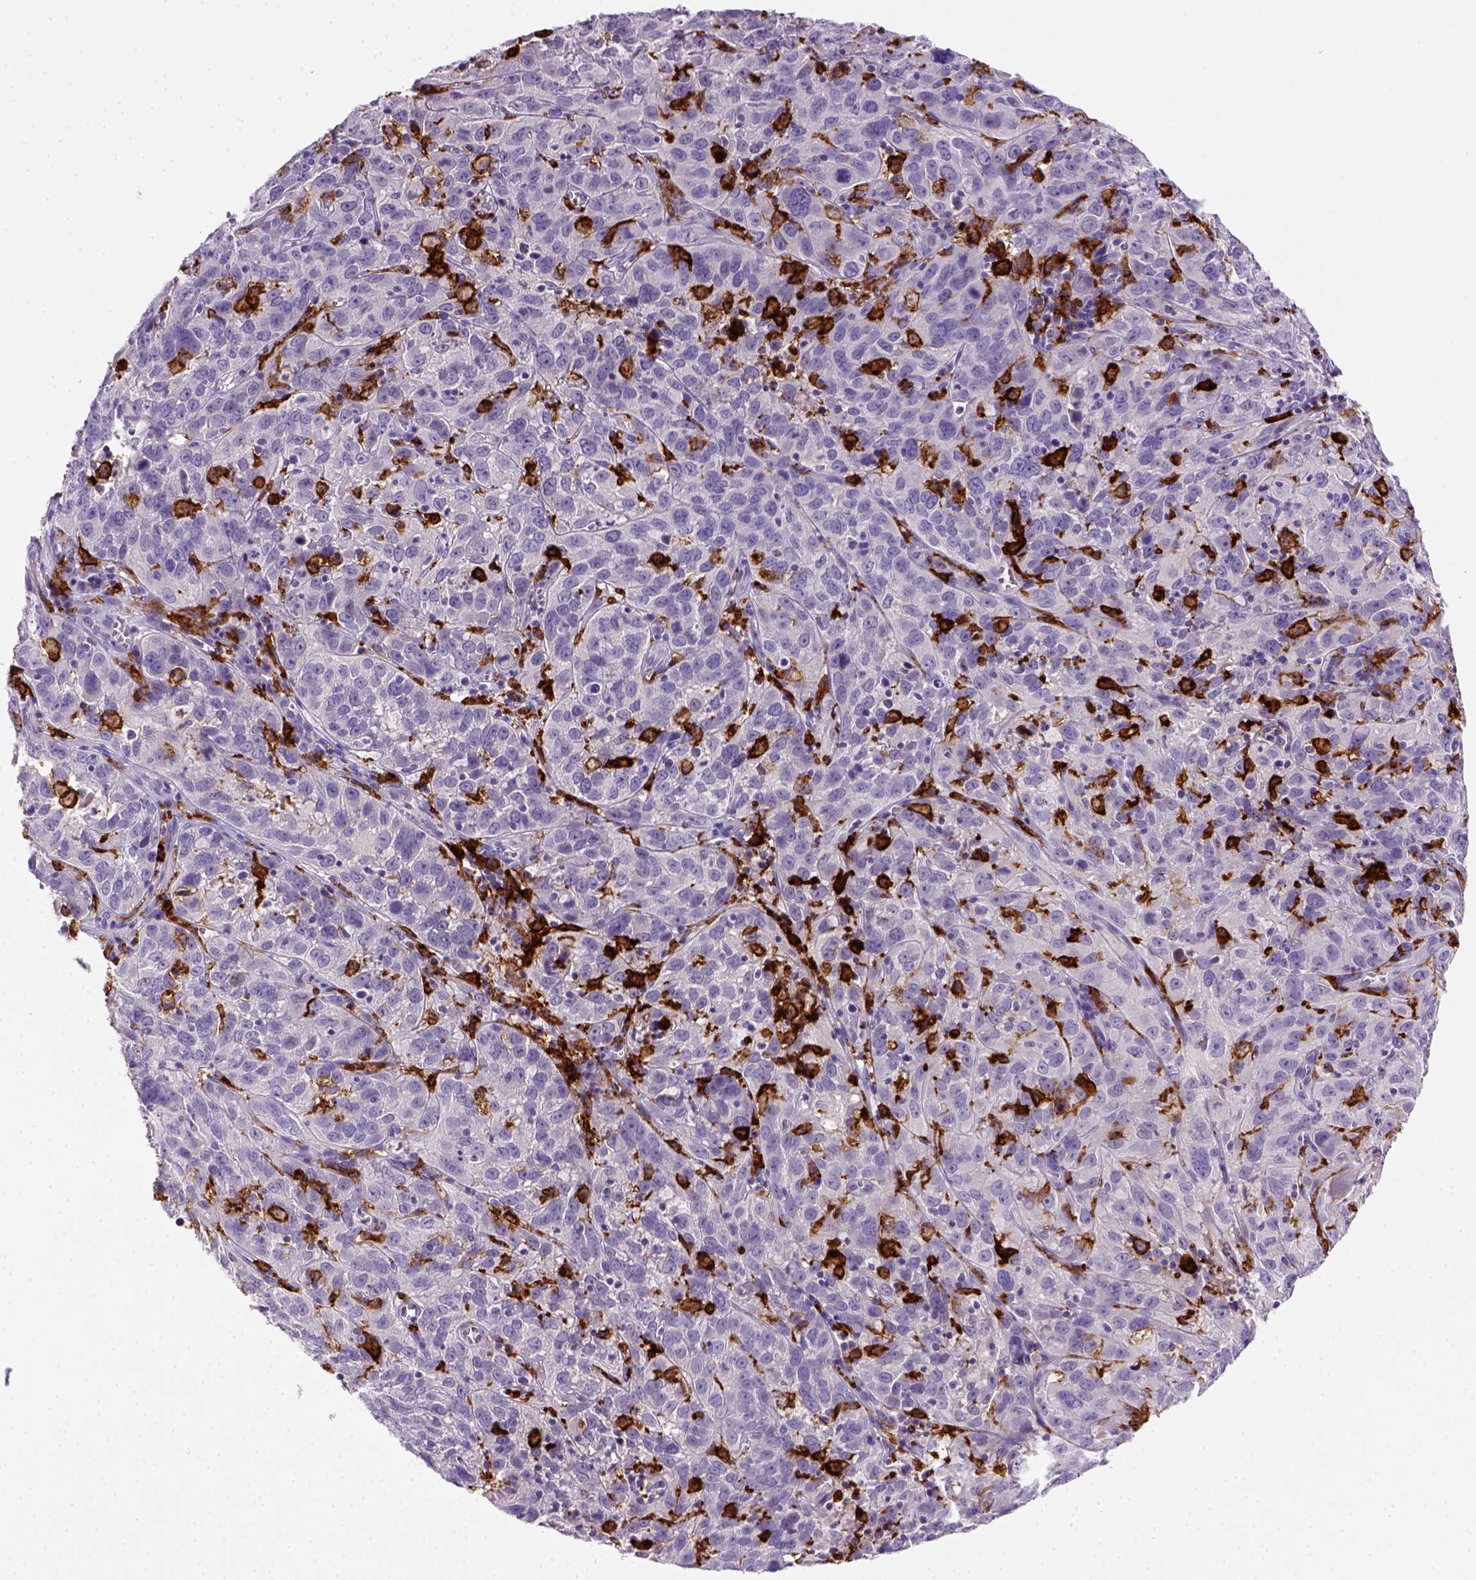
{"staining": {"intensity": "negative", "quantity": "none", "location": "none"}, "tissue": "cervical cancer", "cell_type": "Tumor cells", "image_type": "cancer", "snomed": [{"axis": "morphology", "description": "Squamous cell carcinoma, NOS"}, {"axis": "topography", "description": "Cervix"}], "caption": "Tumor cells show no significant protein positivity in squamous cell carcinoma (cervical).", "gene": "CD14", "patient": {"sex": "female", "age": 32}}